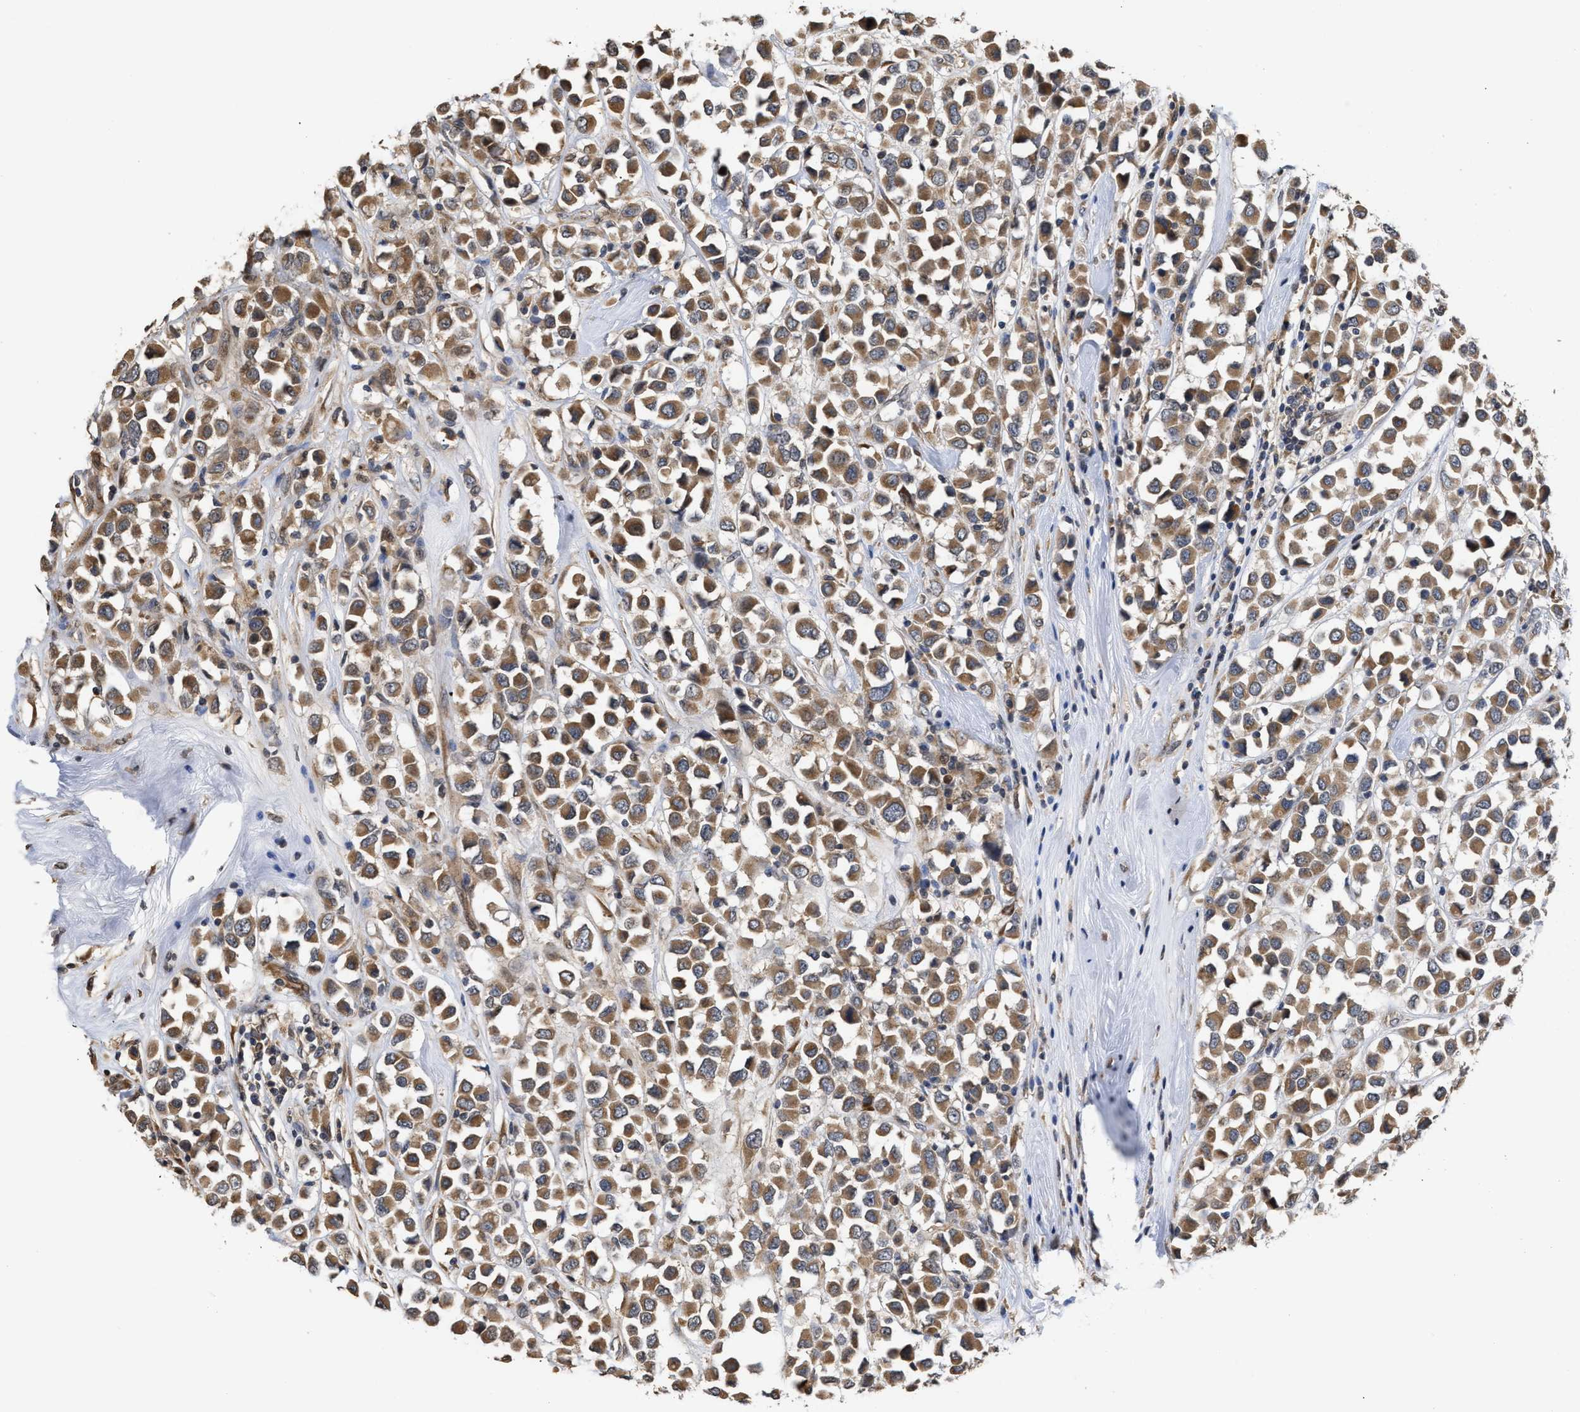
{"staining": {"intensity": "moderate", "quantity": ">75%", "location": "cytoplasmic/membranous"}, "tissue": "breast cancer", "cell_type": "Tumor cells", "image_type": "cancer", "snomed": [{"axis": "morphology", "description": "Duct carcinoma"}, {"axis": "topography", "description": "Breast"}], "caption": "A photomicrograph showing moderate cytoplasmic/membranous staining in approximately >75% of tumor cells in breast invasive ductal carcinoma, as visualized by brown immunohistochemical staining.", "gene": "SAR1A", "patient": {"sex": "female", "age": 61}}